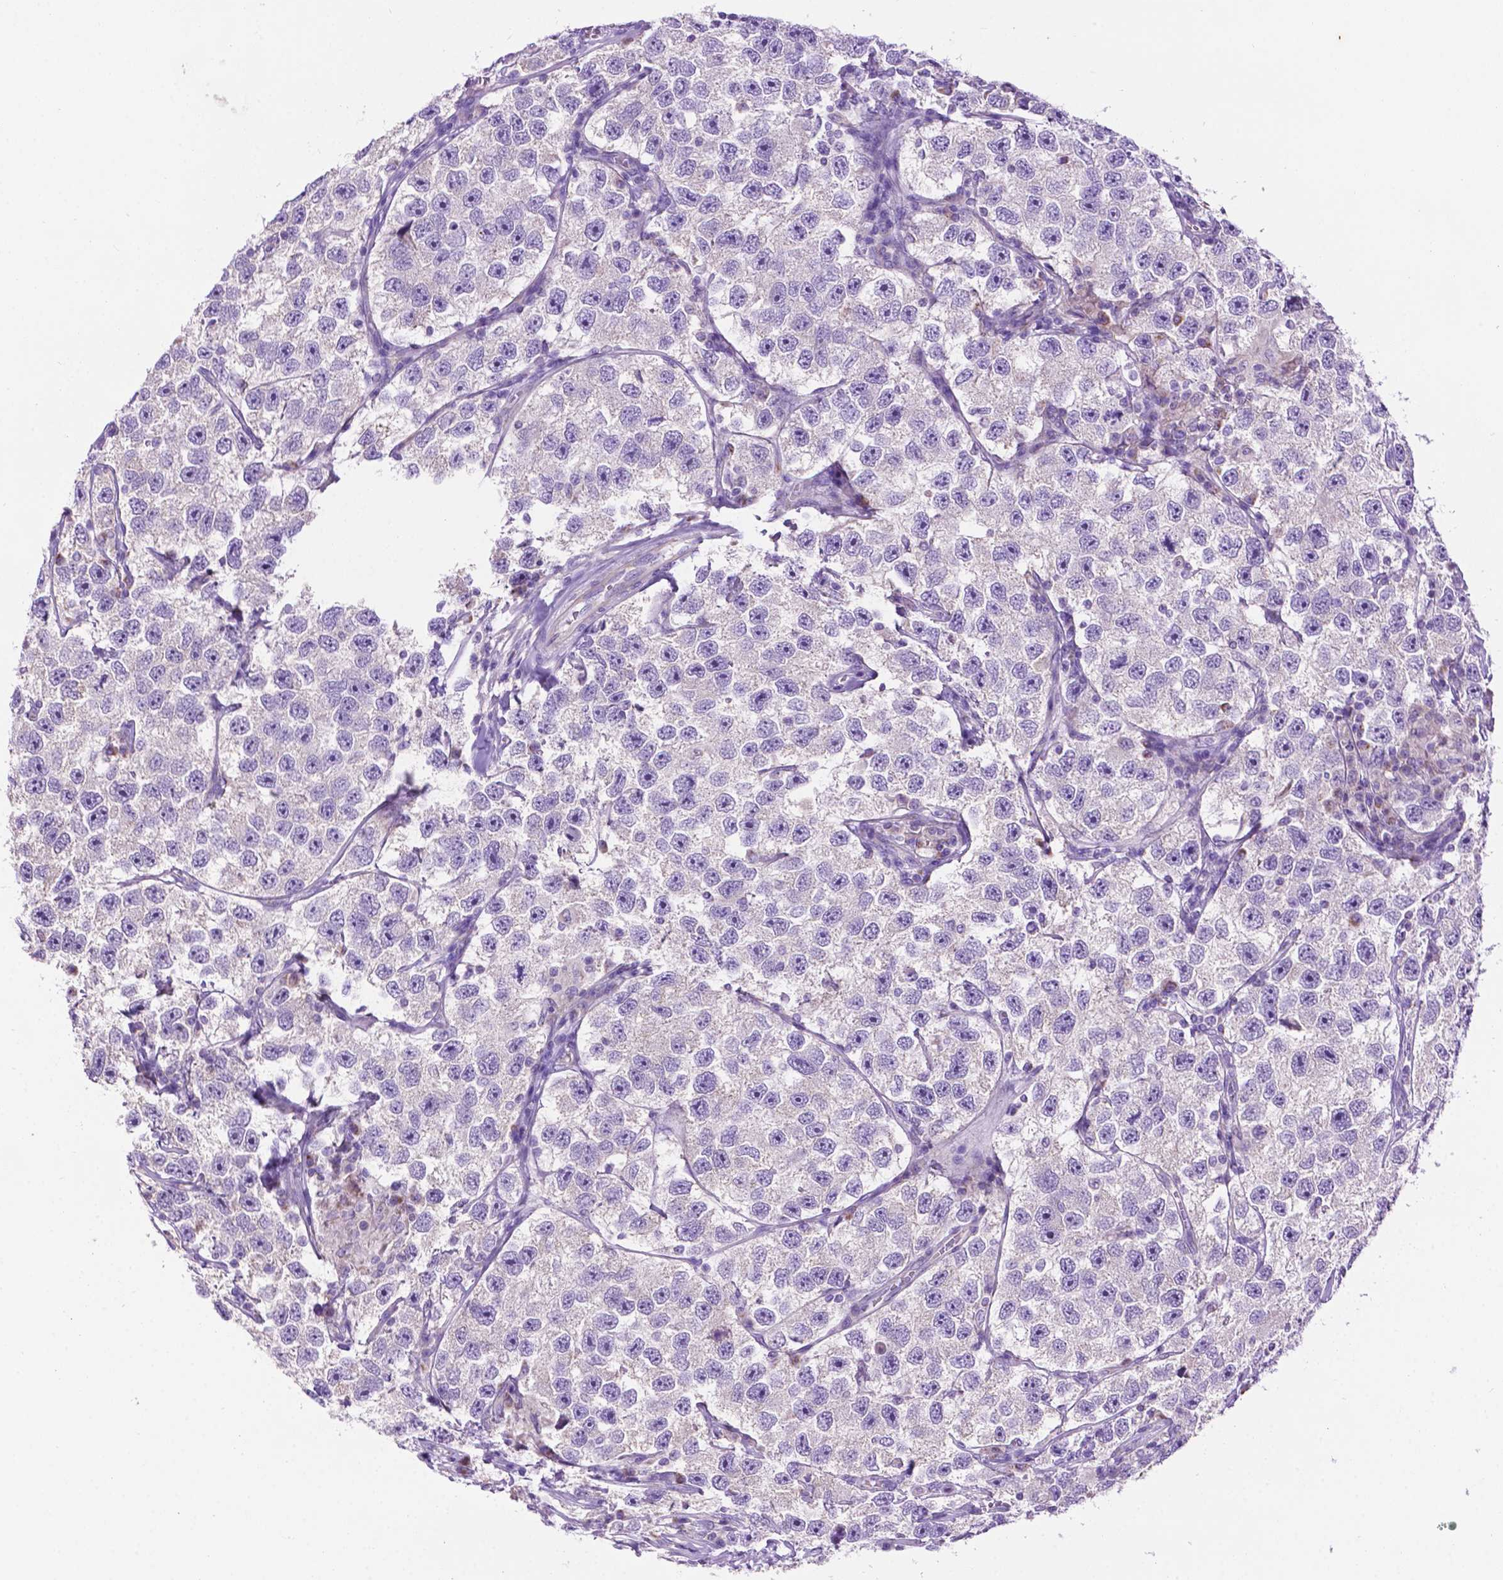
{"staining": {"intensity": "negative", "quantity": "none", "location": "none"}, "tissue": "testis cancer", "cell_type": "Tumor cells", "image_type": "cancer", "snomed": [{"axis": "morphology", "description": "Seminoma, NOS"}, {"axis": "topography", "description": "Testis"}], "caption": "Immunohistochemistry (IHC) micrograph of testis cancer stained for a protein (brown), which displays no staining in tumor cells.", "gene": "PHYHIP", "patient": {"sex": "male", "age": 26}}